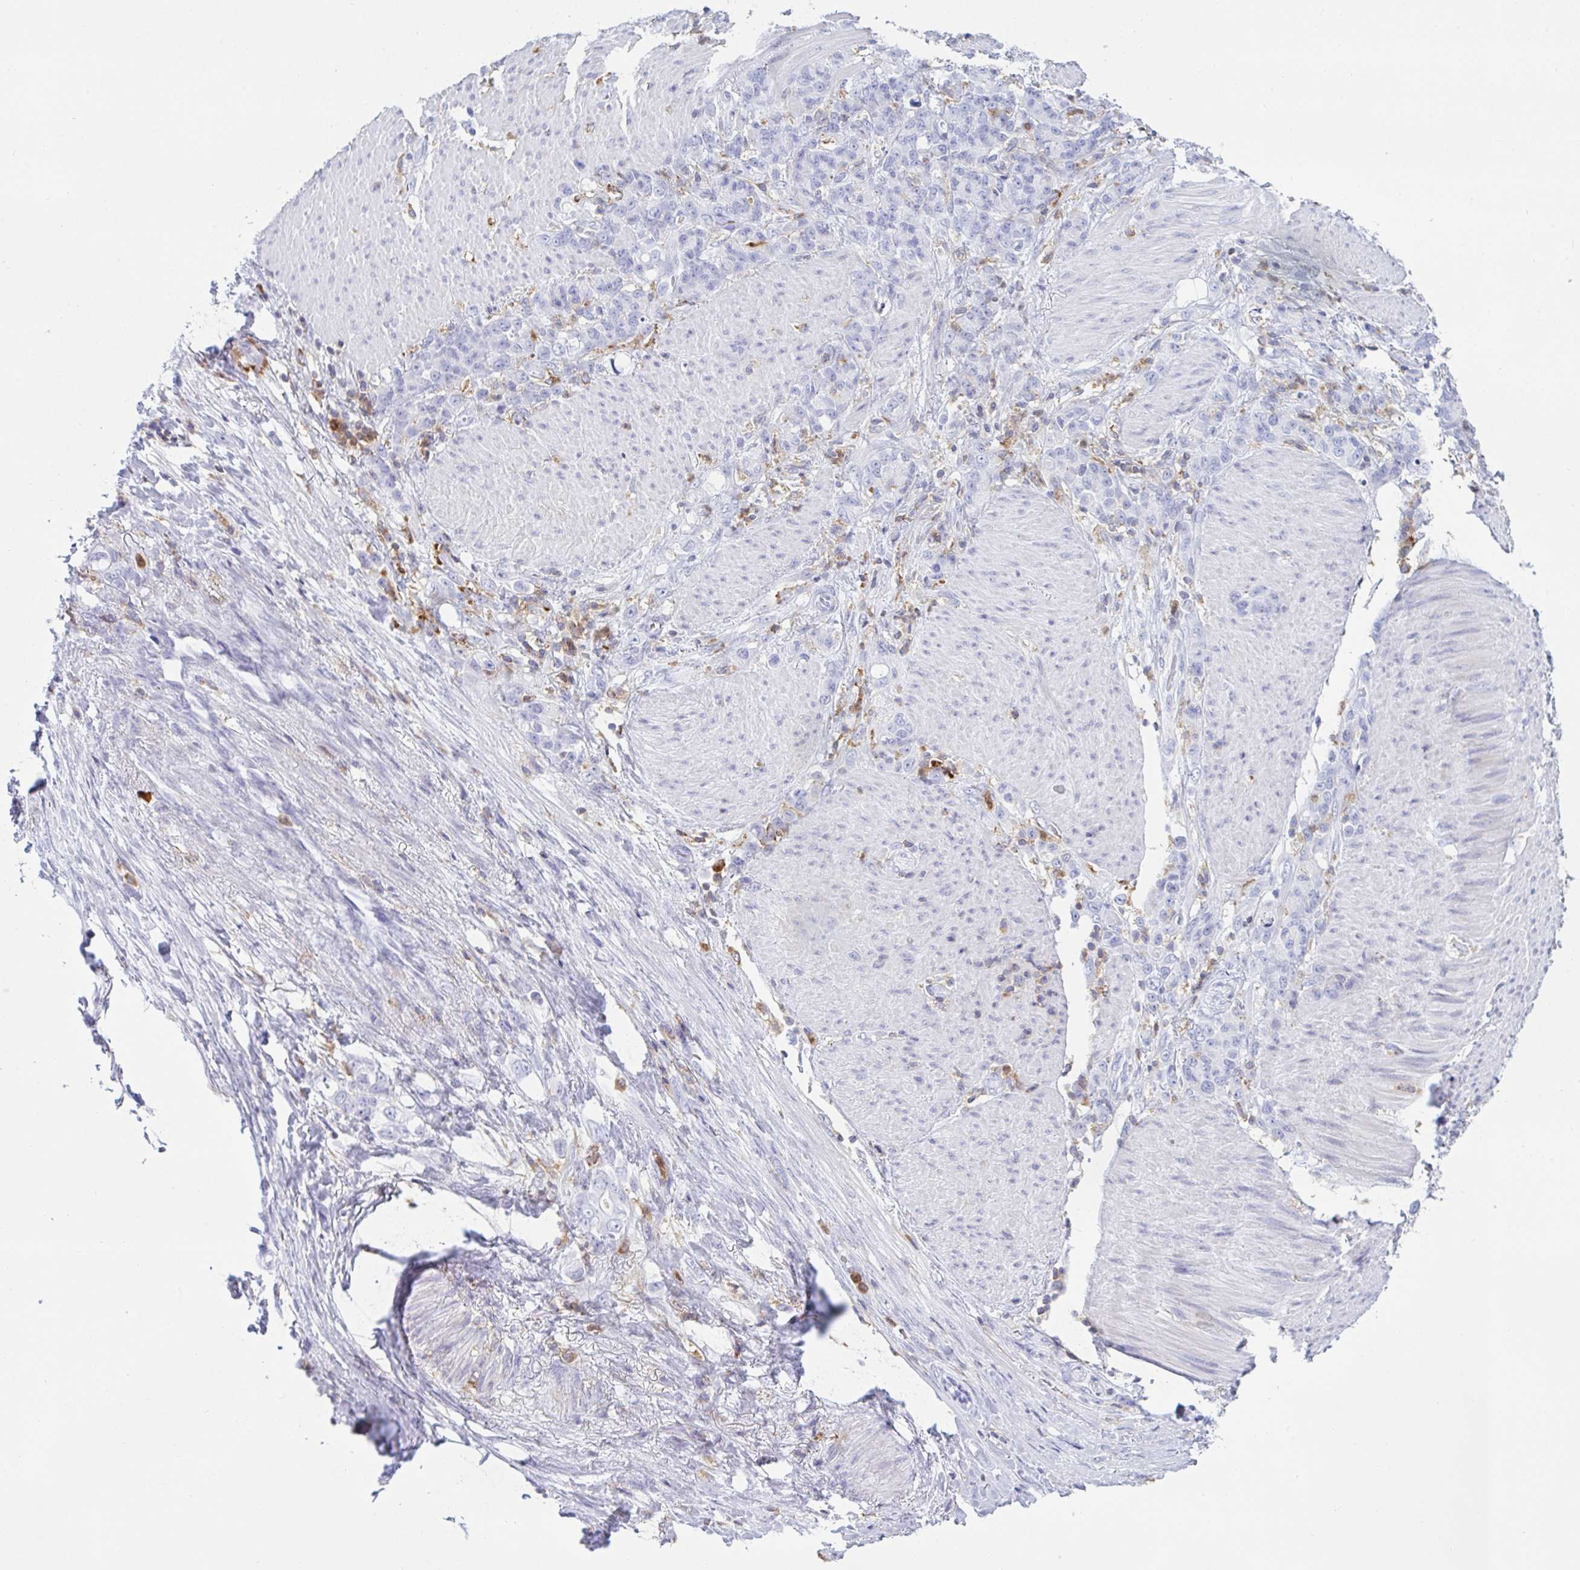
{"staining": {"intensity": "negative", "quantity": "none", "location": "none"}, "tissue": "stomach cancer", "cell_type": "Tumor cells", "image_type": "cancer", "snomed": [{"axis": "morphology", "description": "Adenocarcinoma, NOS"}, {"axis": "topography", "description": "Stomach"}], "caption": "DAB (3,3'-diaminobenzidine) immunohistochemical staining of stomach cancer shows no significant expression in tumor cells.", "gene": "MYO1F", "patient": {"sex": "female", "age": 79}}